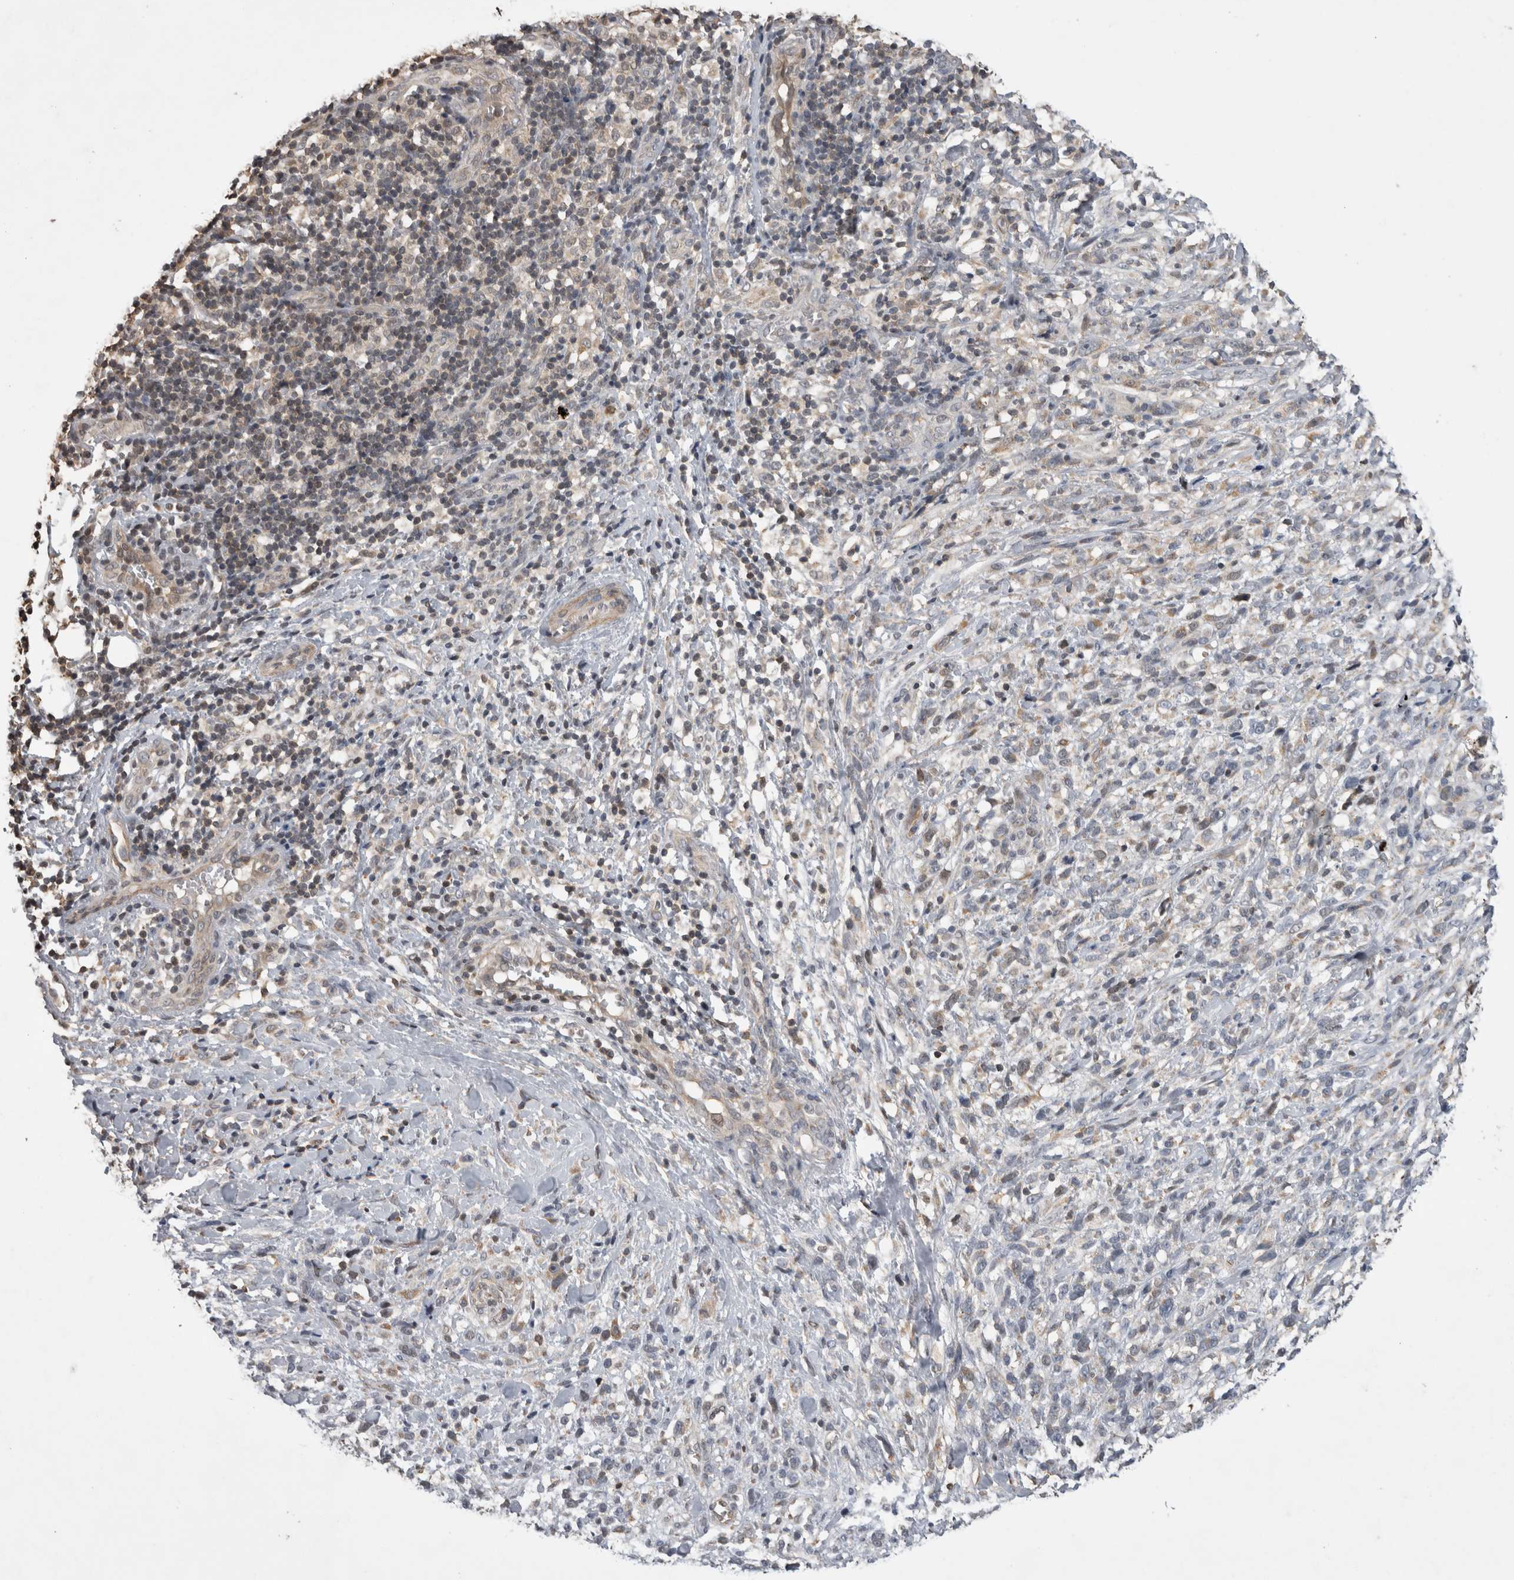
{"staining": {"intensity": "weak", "quantity": "<25%", "location": "cytoplasmic/membranous"}, "tissue": "melanoma", "cell_type": "Tumor cells", "image_type": "cancer", "snomed": [{"axis": "morphology", "description": "Malignant melanoma, NOS"}, {"axis": "topography", "description": "Skin"}], "caption": "Tumor cells show no significant protein positivity in malignant melanoma.", "gene": "KCNIP1", "patient": {"sex": "female", "age": 55}}